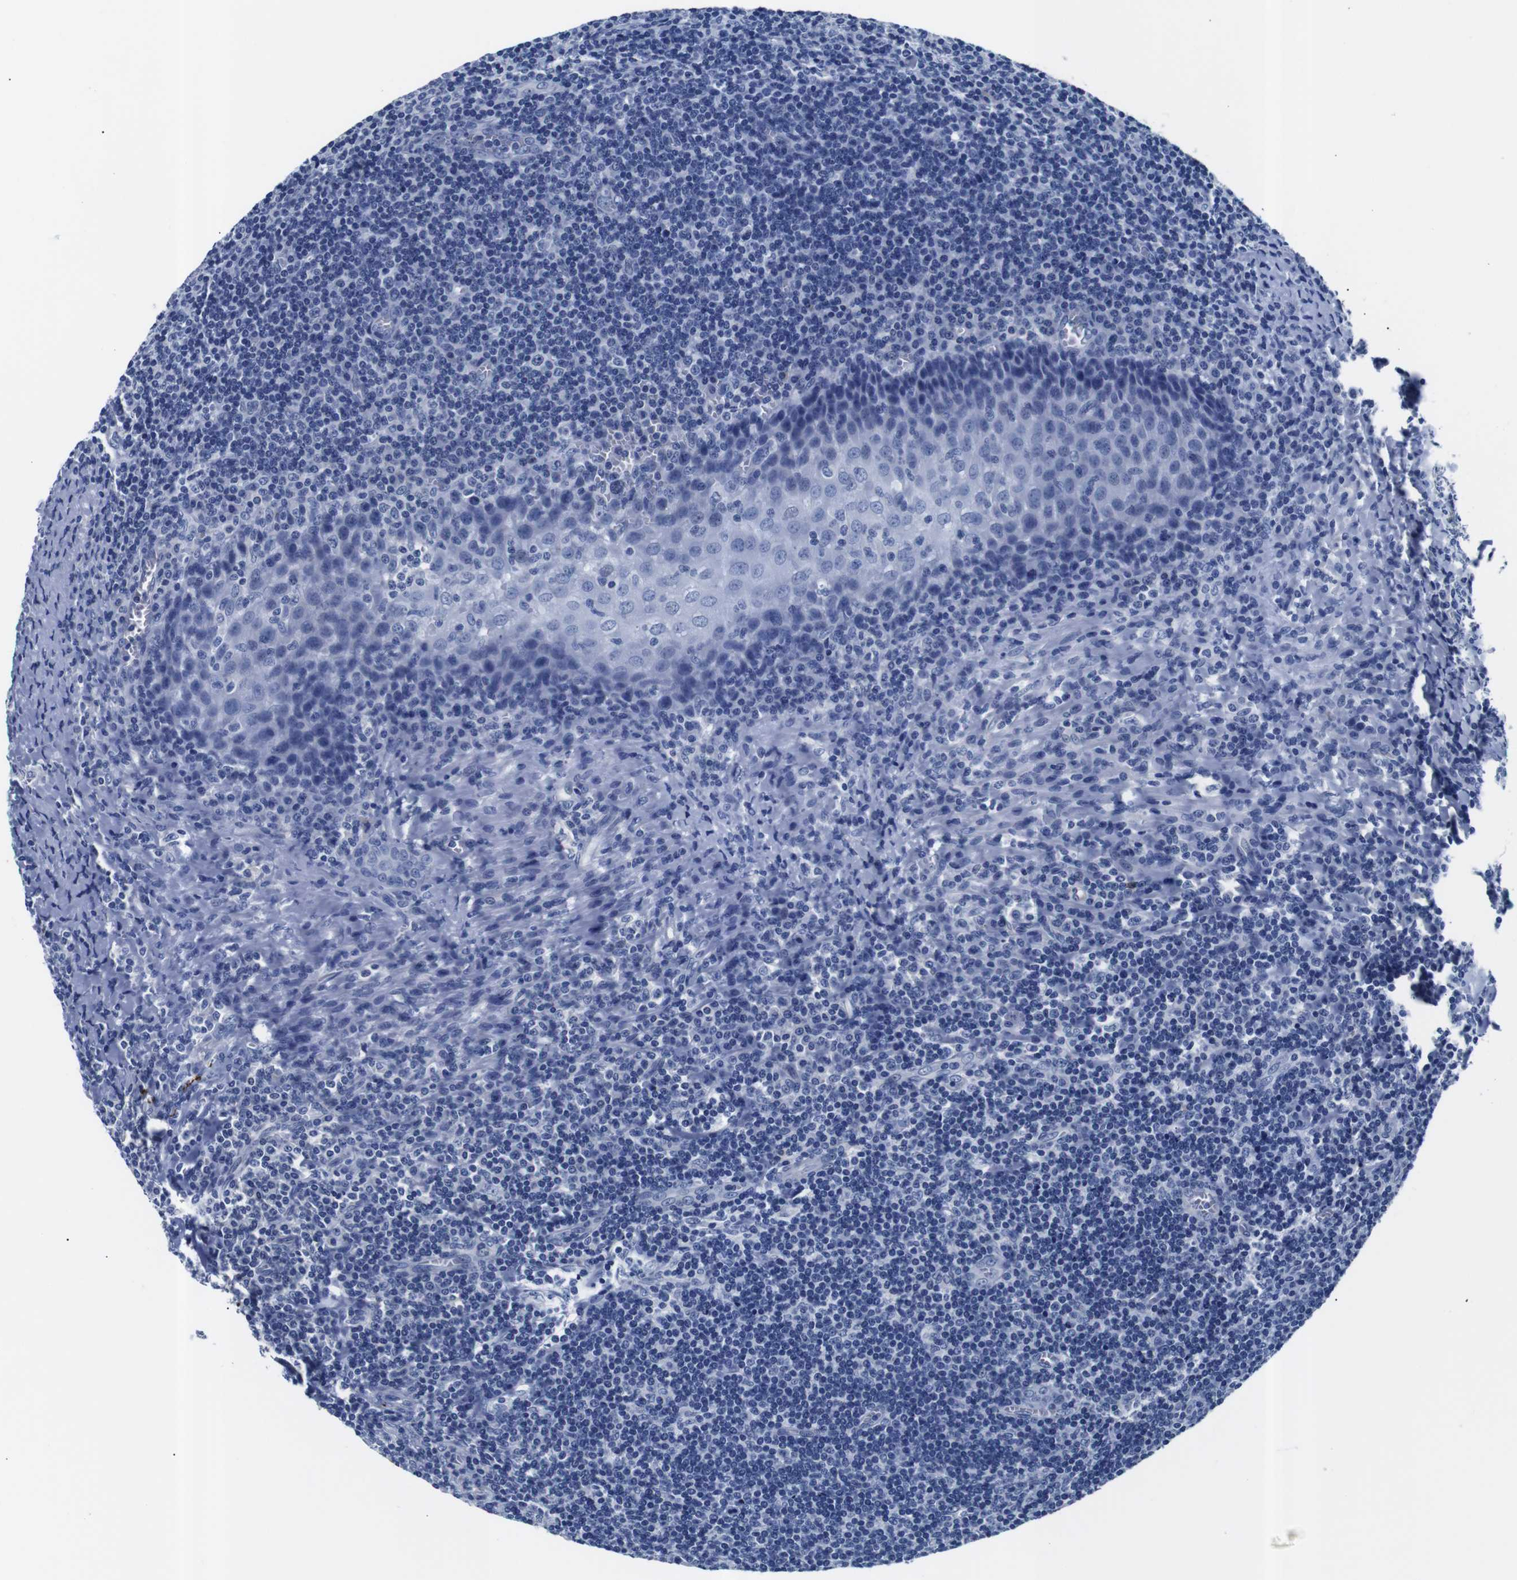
{"staining": {"intensity": "negative", "quantity": "none", "location": "none"}, "tissue": "tonsil", "cell_type": "Germinal center cells", "image_type": "normal", "snomed": [{"axis": "morphology", "description": "Normal tissue, NOS"}, {"axis": "topography", "description": "Tonsil"}], "caption": "Human tonsil stained for a protein using IHC demonstrates no expression in germinal center cells.", "gene": "GAP43", "patient": {"sex": "male", "age": 37}}